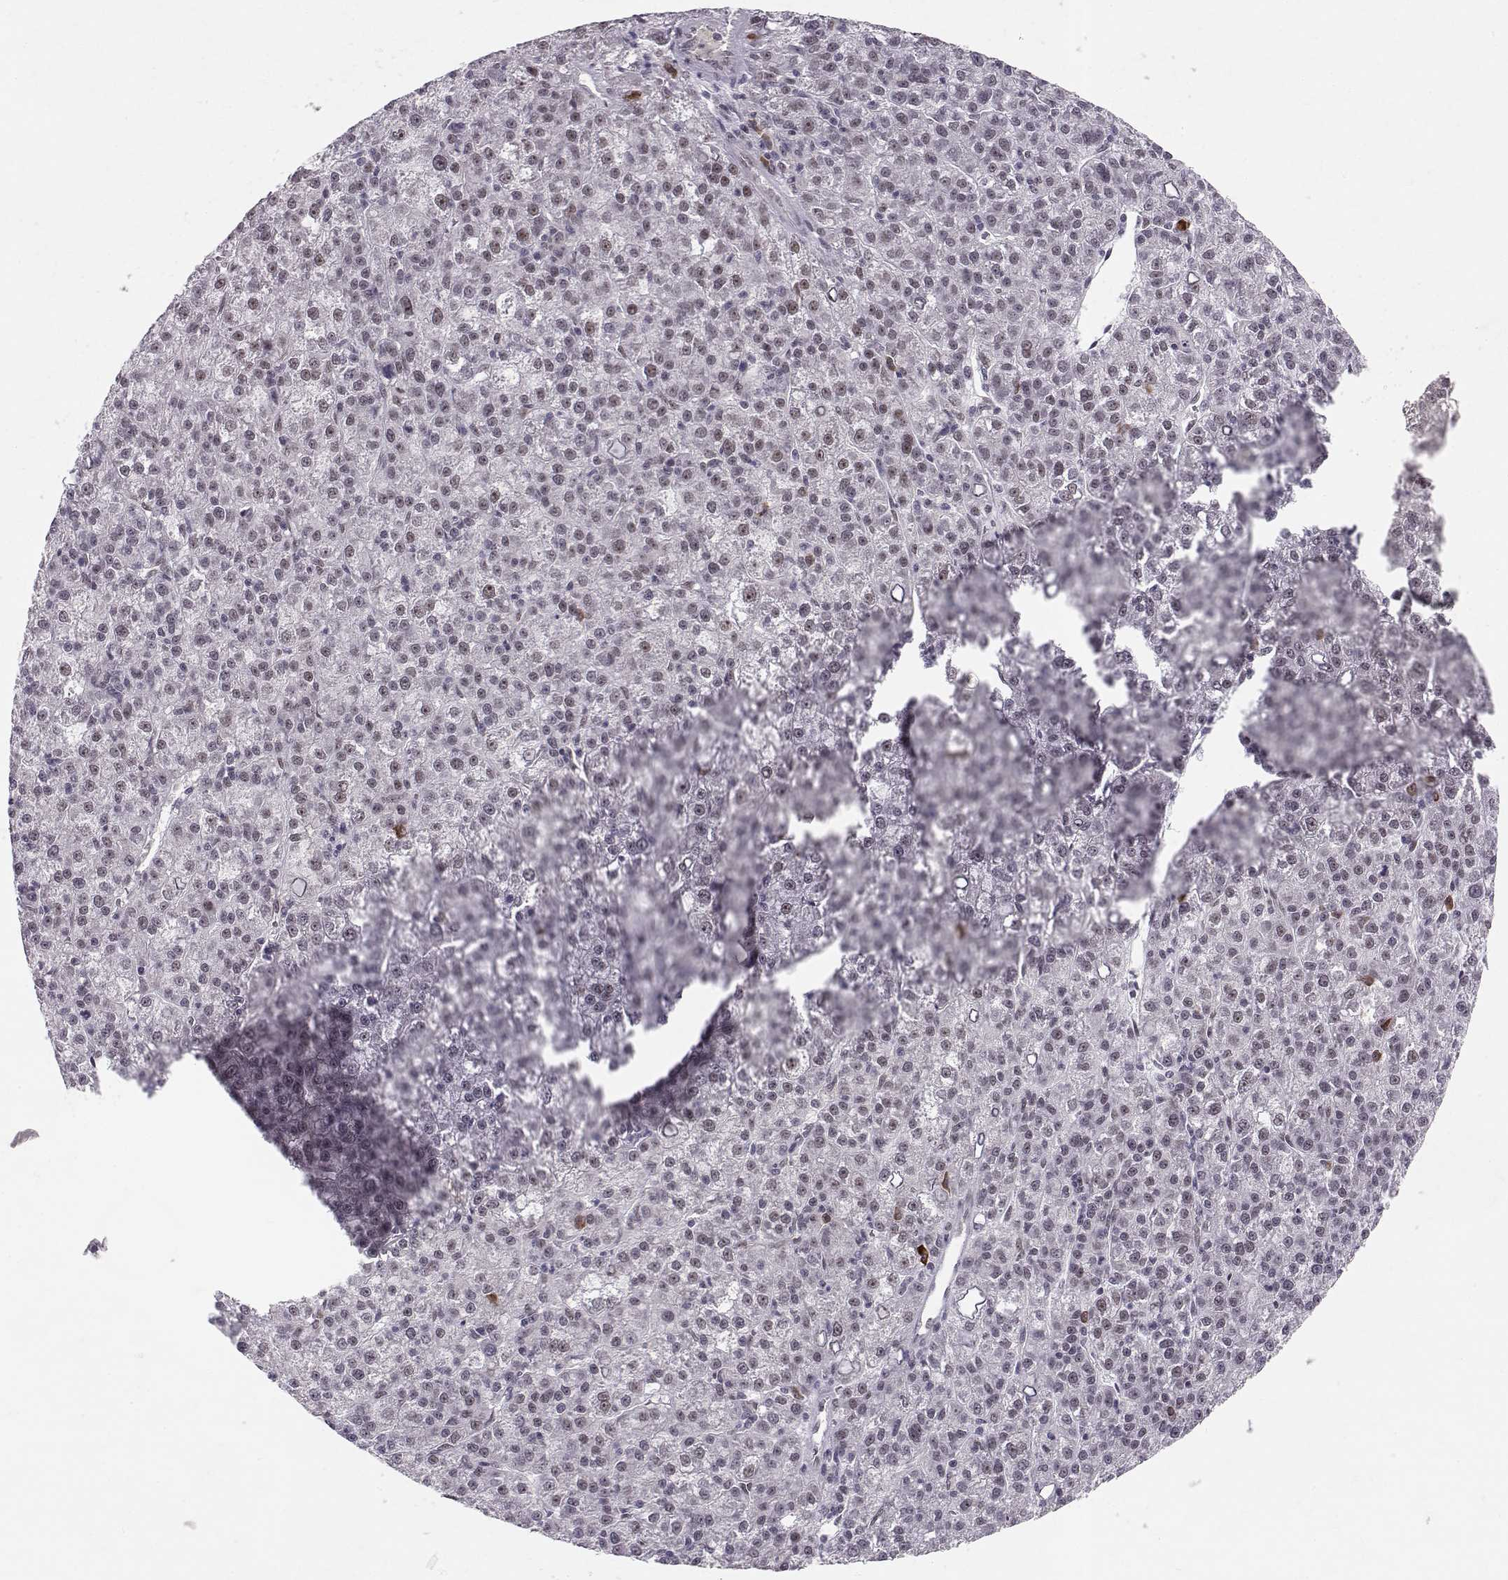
{"staining": {"intensity": "weak", "quantity": "<25%", "location": "nuclear"}, "tissue": "liver cancer", "cell_type": "Tumor cells", "image_type": "cancer", "snomed": [{"axis": "morphology", "description": "Carcinoma, Hepatocellular, NOS"}, {"axis": "topography", "description": "Liver"}], "caption": "A high-resolution micrograph shows immunohistochemistry staining of liver hepatocellular carcinoma, which shows no significant positivity in tumor cells.", "gene": "RPP38", "patient": {"sex": "female", "age": 60}}